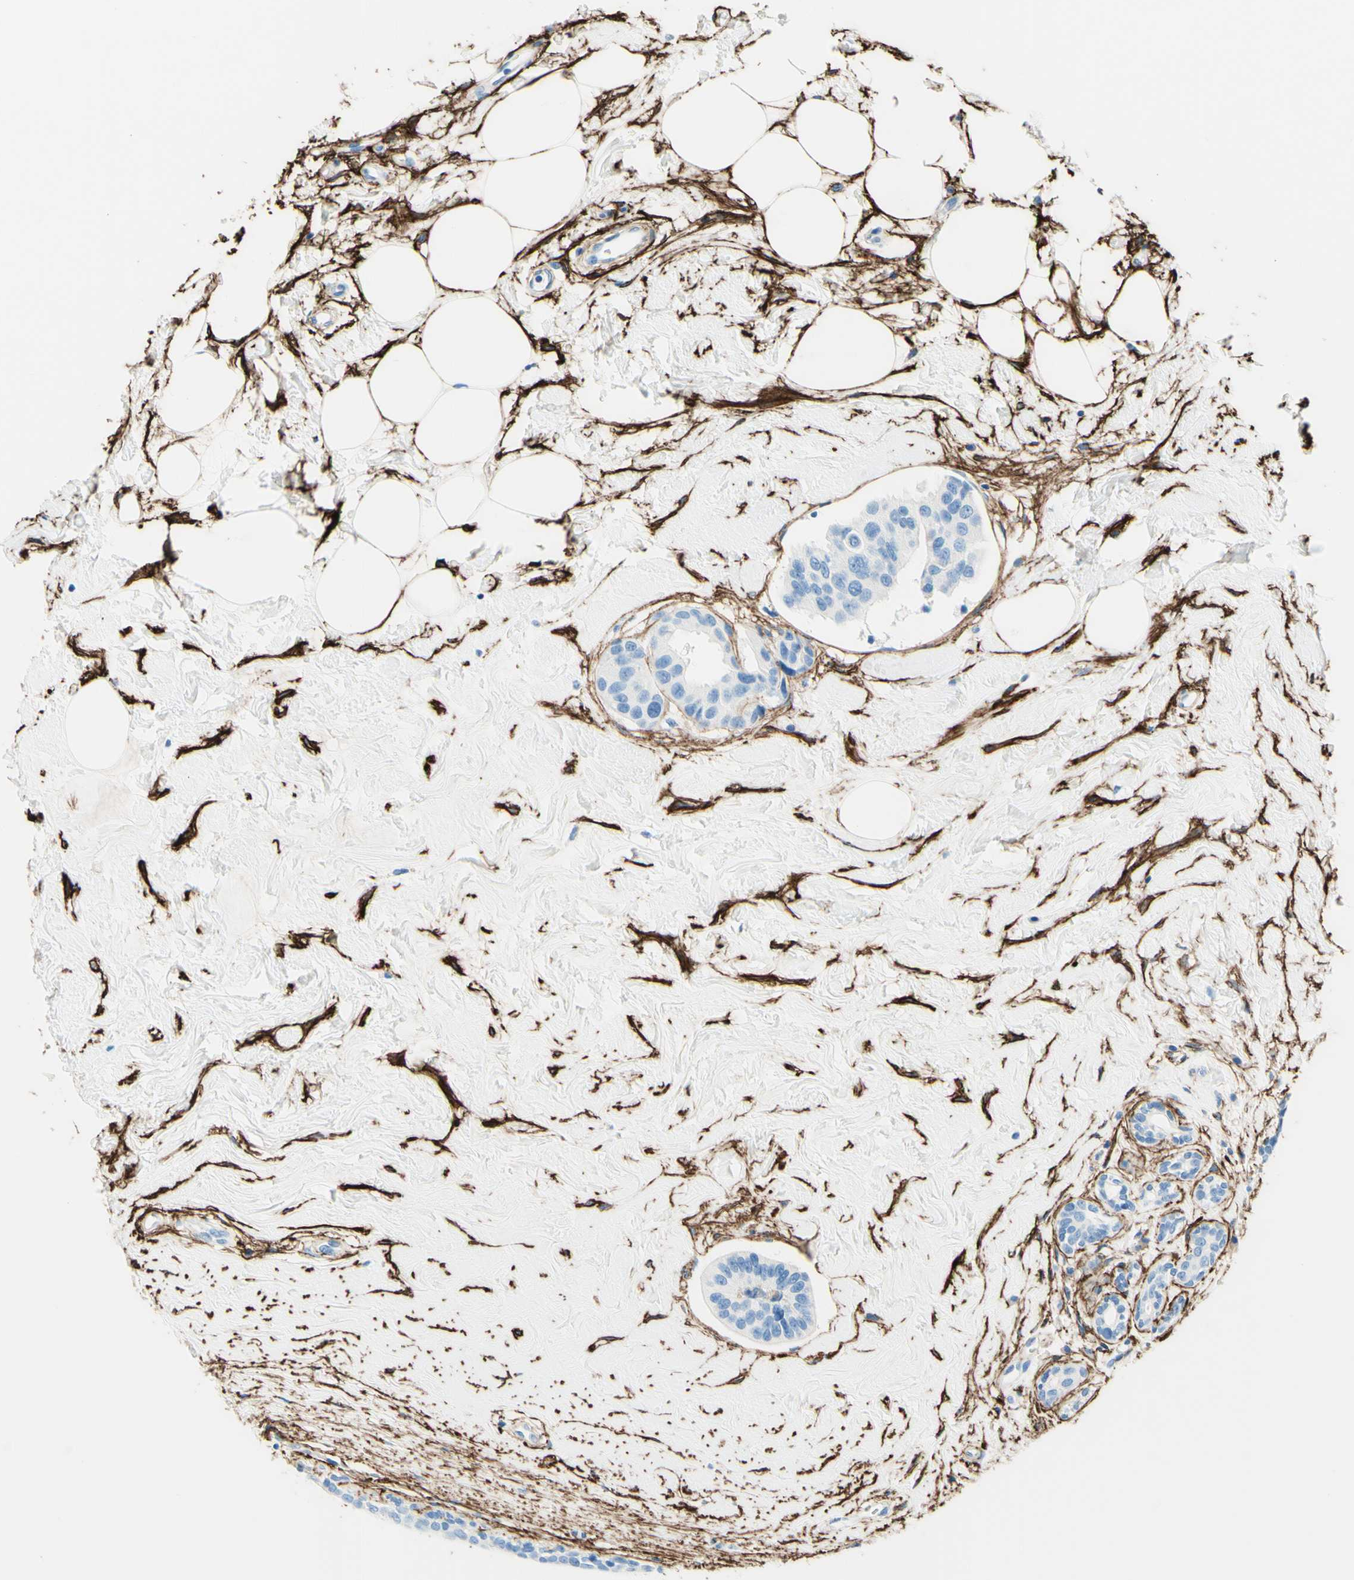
{"staining": {"intensity": "negative", "quantity": "none", "location": "none"}, "tissue": "breast cancer", "cell_type": "Tumor cells", "image_type": "cancer", "snomed": [{"axis": "morphology", "description": "Normal tissue, NOS"}, {"axis": "morphology", "description": "Duct carcinoma"}, {"axis": "topography", "description": "Breast"}], "caption": "Immunohistochemical staining of human breast infiltrating ductal carcinoma displays no significant positivity in tumor cells.", "gene": "MFAP5", "patient": {"sex": "female", "age": 39}}